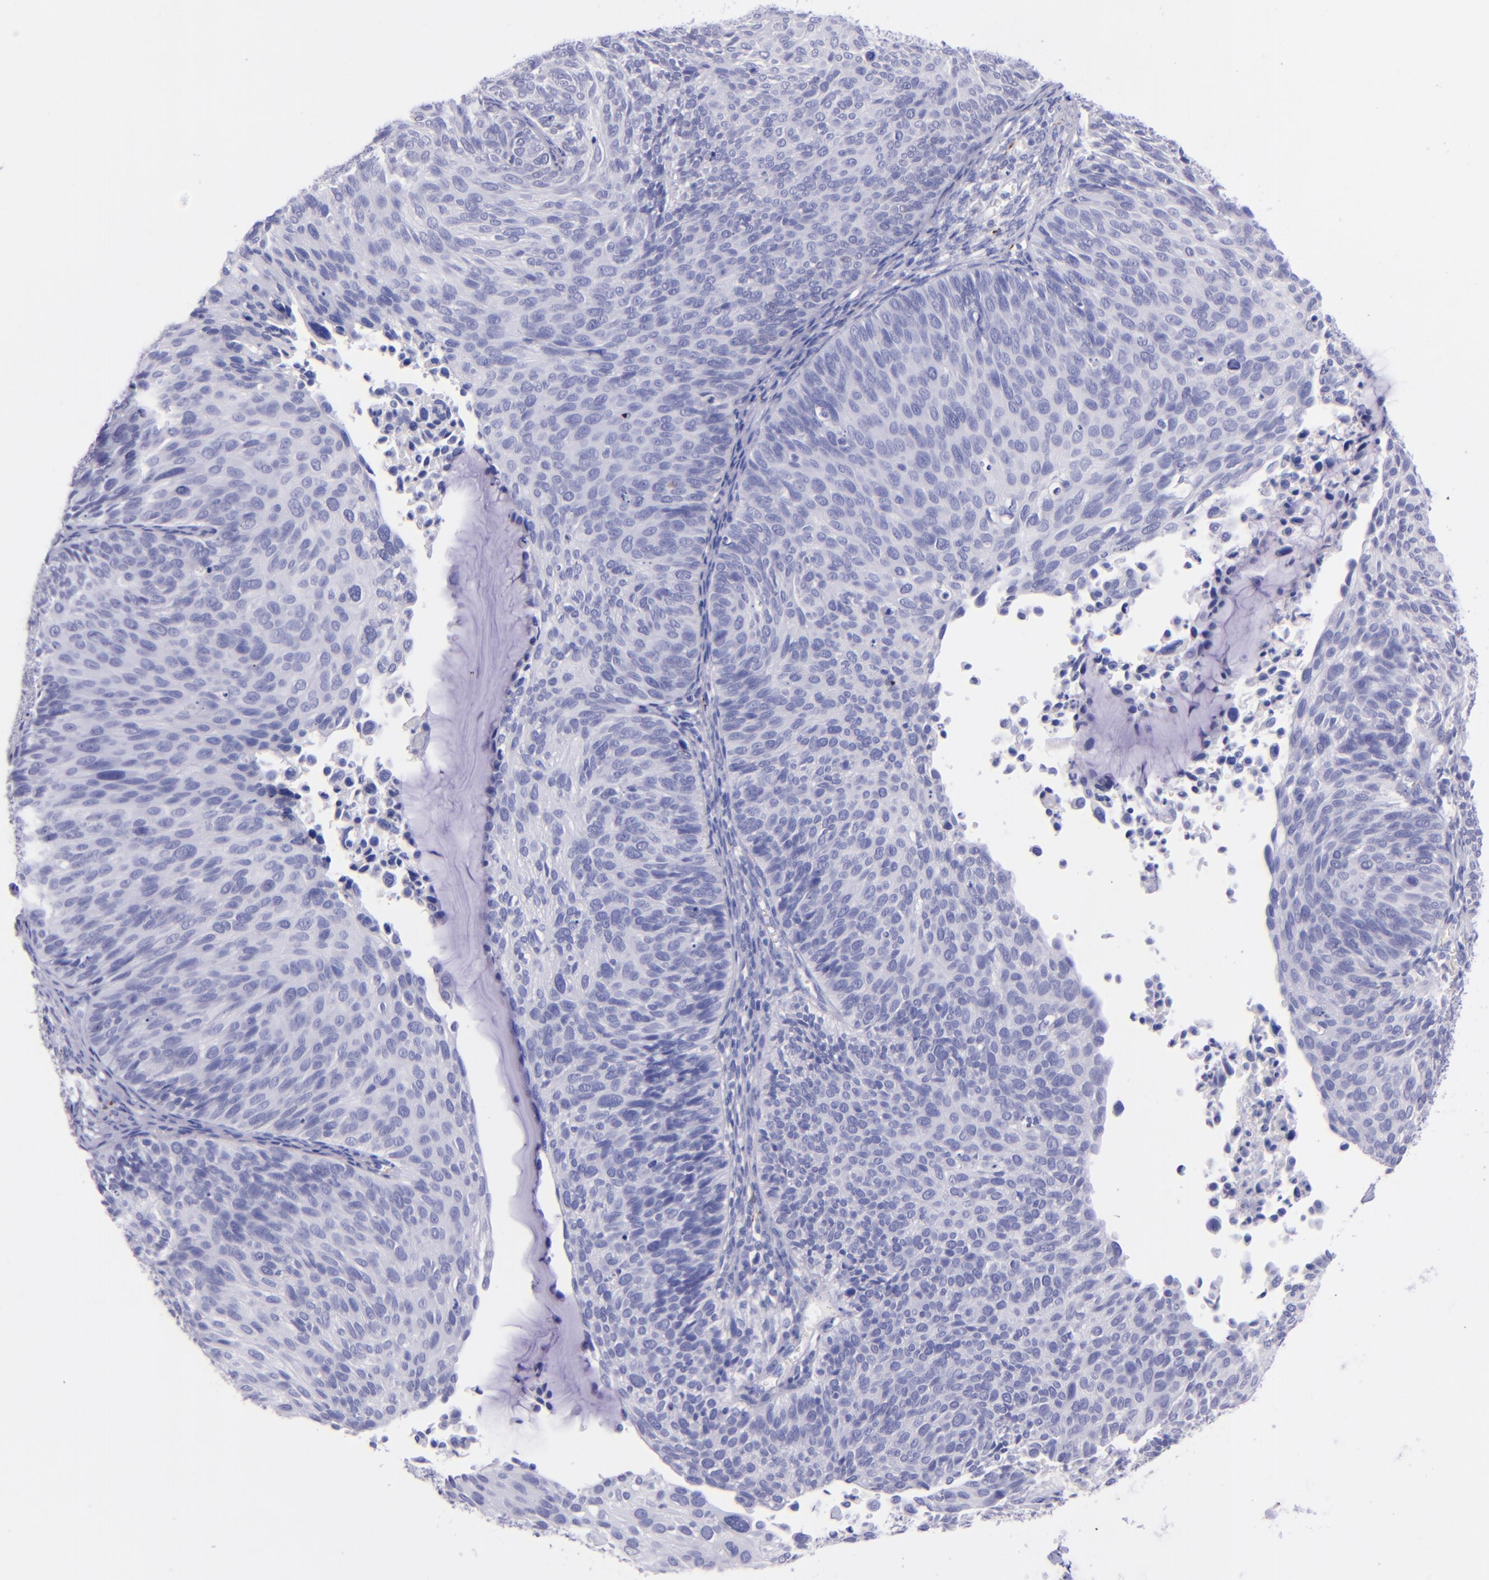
{"staining": {"intensity": "negative", "quantity": "none", "location": "none"}, "tissue": "cervical cancer", "cell_type": "Tumor cells", "image_type": "cancer", "snomed": [{"axis": "morphology", "description": "Squamous cell carcinoma, NOS"}, {"axis": "topography", "description": "Cervix"}], "caption": "There is no significant expression in tumor cells of squamous cell carcinoma (cervical). Brightfield microscopy of IHC stained with DAB (brown) and hematoxylin (blue), captured at high magnification.", "gene": "UCHL1", "patient": {"sex": "female", "age": 36}}